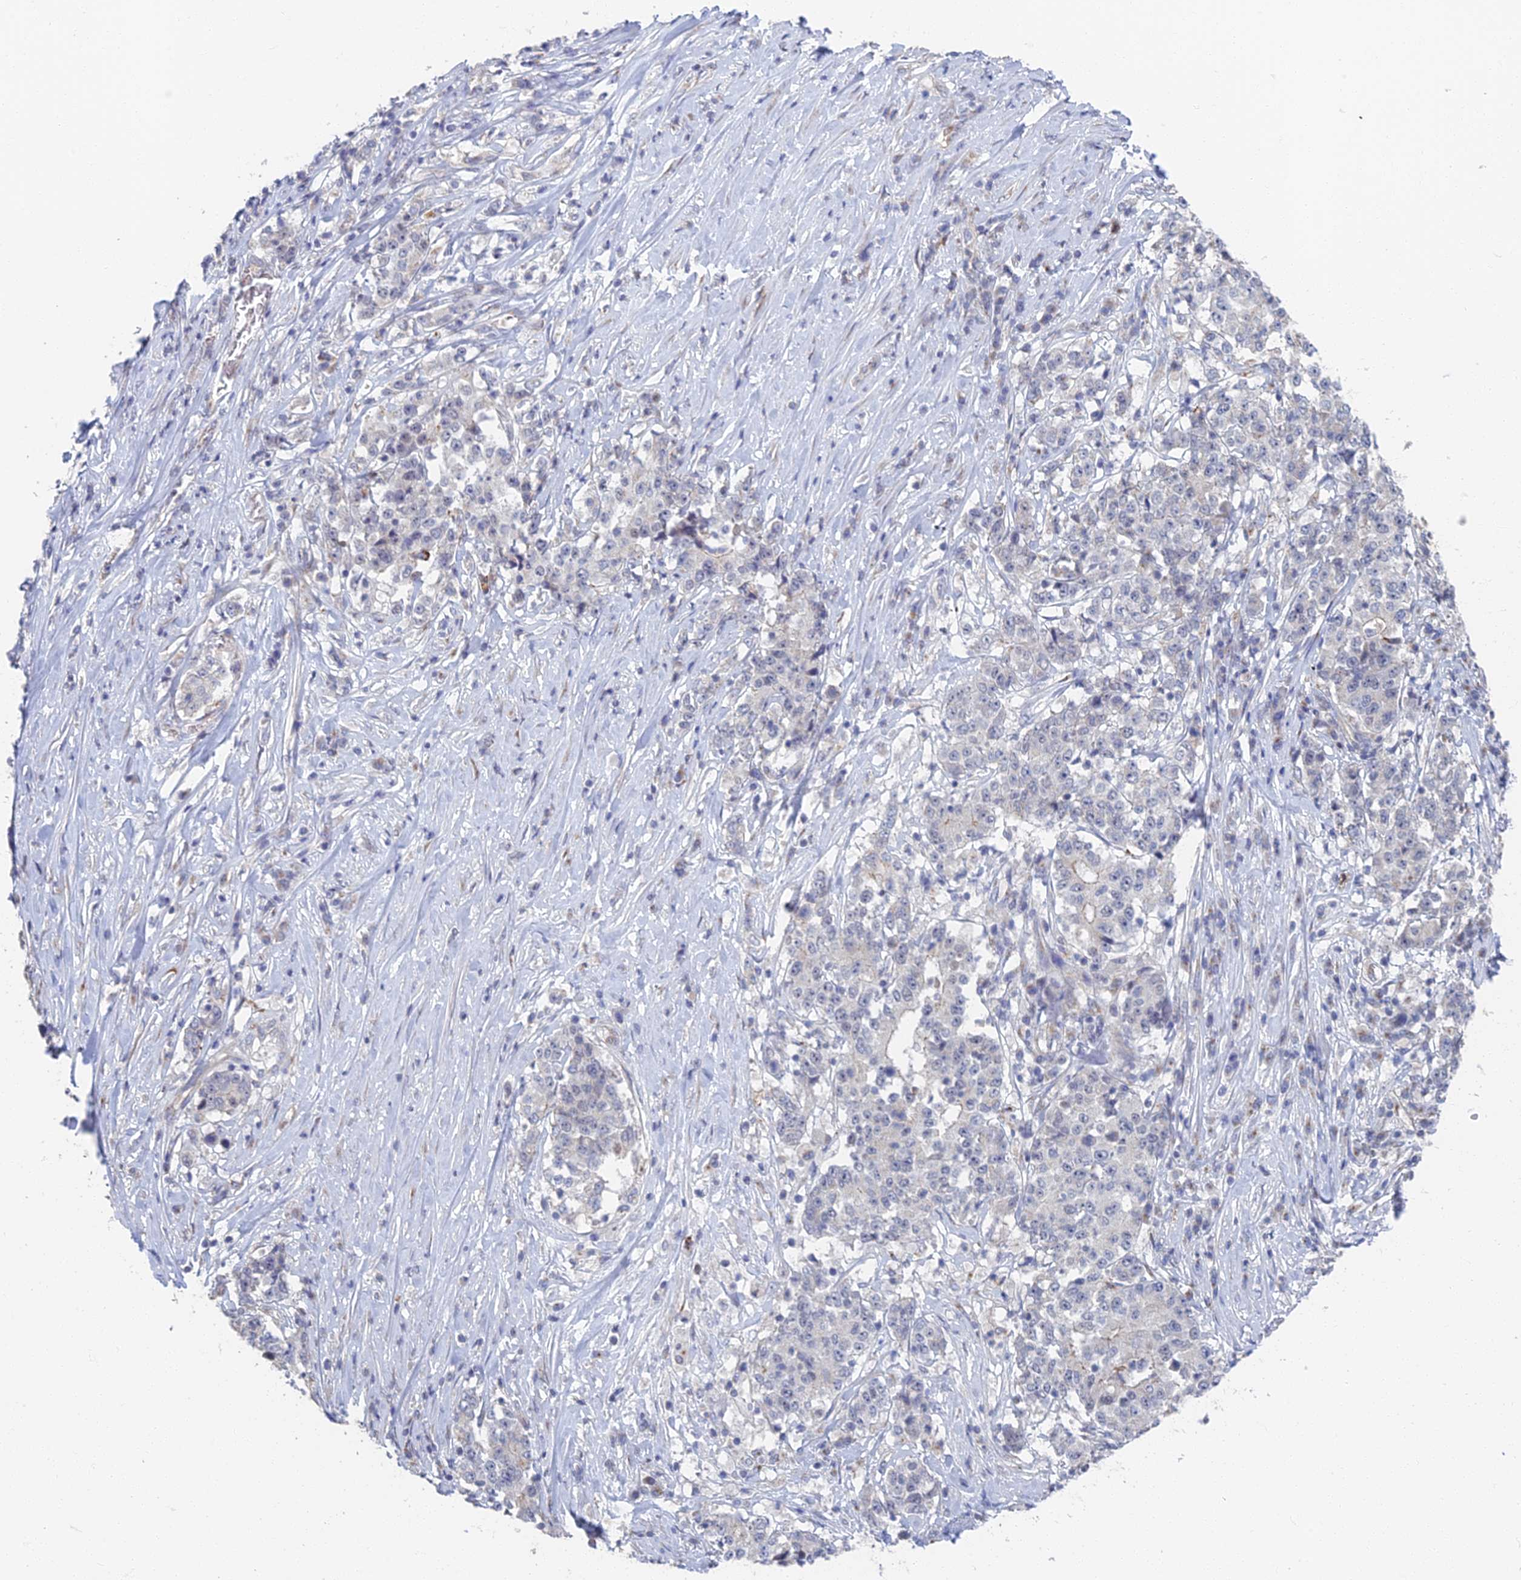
{"staining": {"intensity": "negative", "quantity": "none", "location": "none"}, "tissue": "stomach cancer", "cell_type": "Tumor cells", "image_type": "cancer", "snomed": [{"axis": "morphology", "description": "Adenocarcinoma, NOS"}, {"axis": "topography", "description": "Stomach"}], "caption": "Stomach cancer stained for a protein using IHC shows no positivity tumor cells.", "gene": "GPATCH1", "patient": {"sex": "male", "age": 59}}